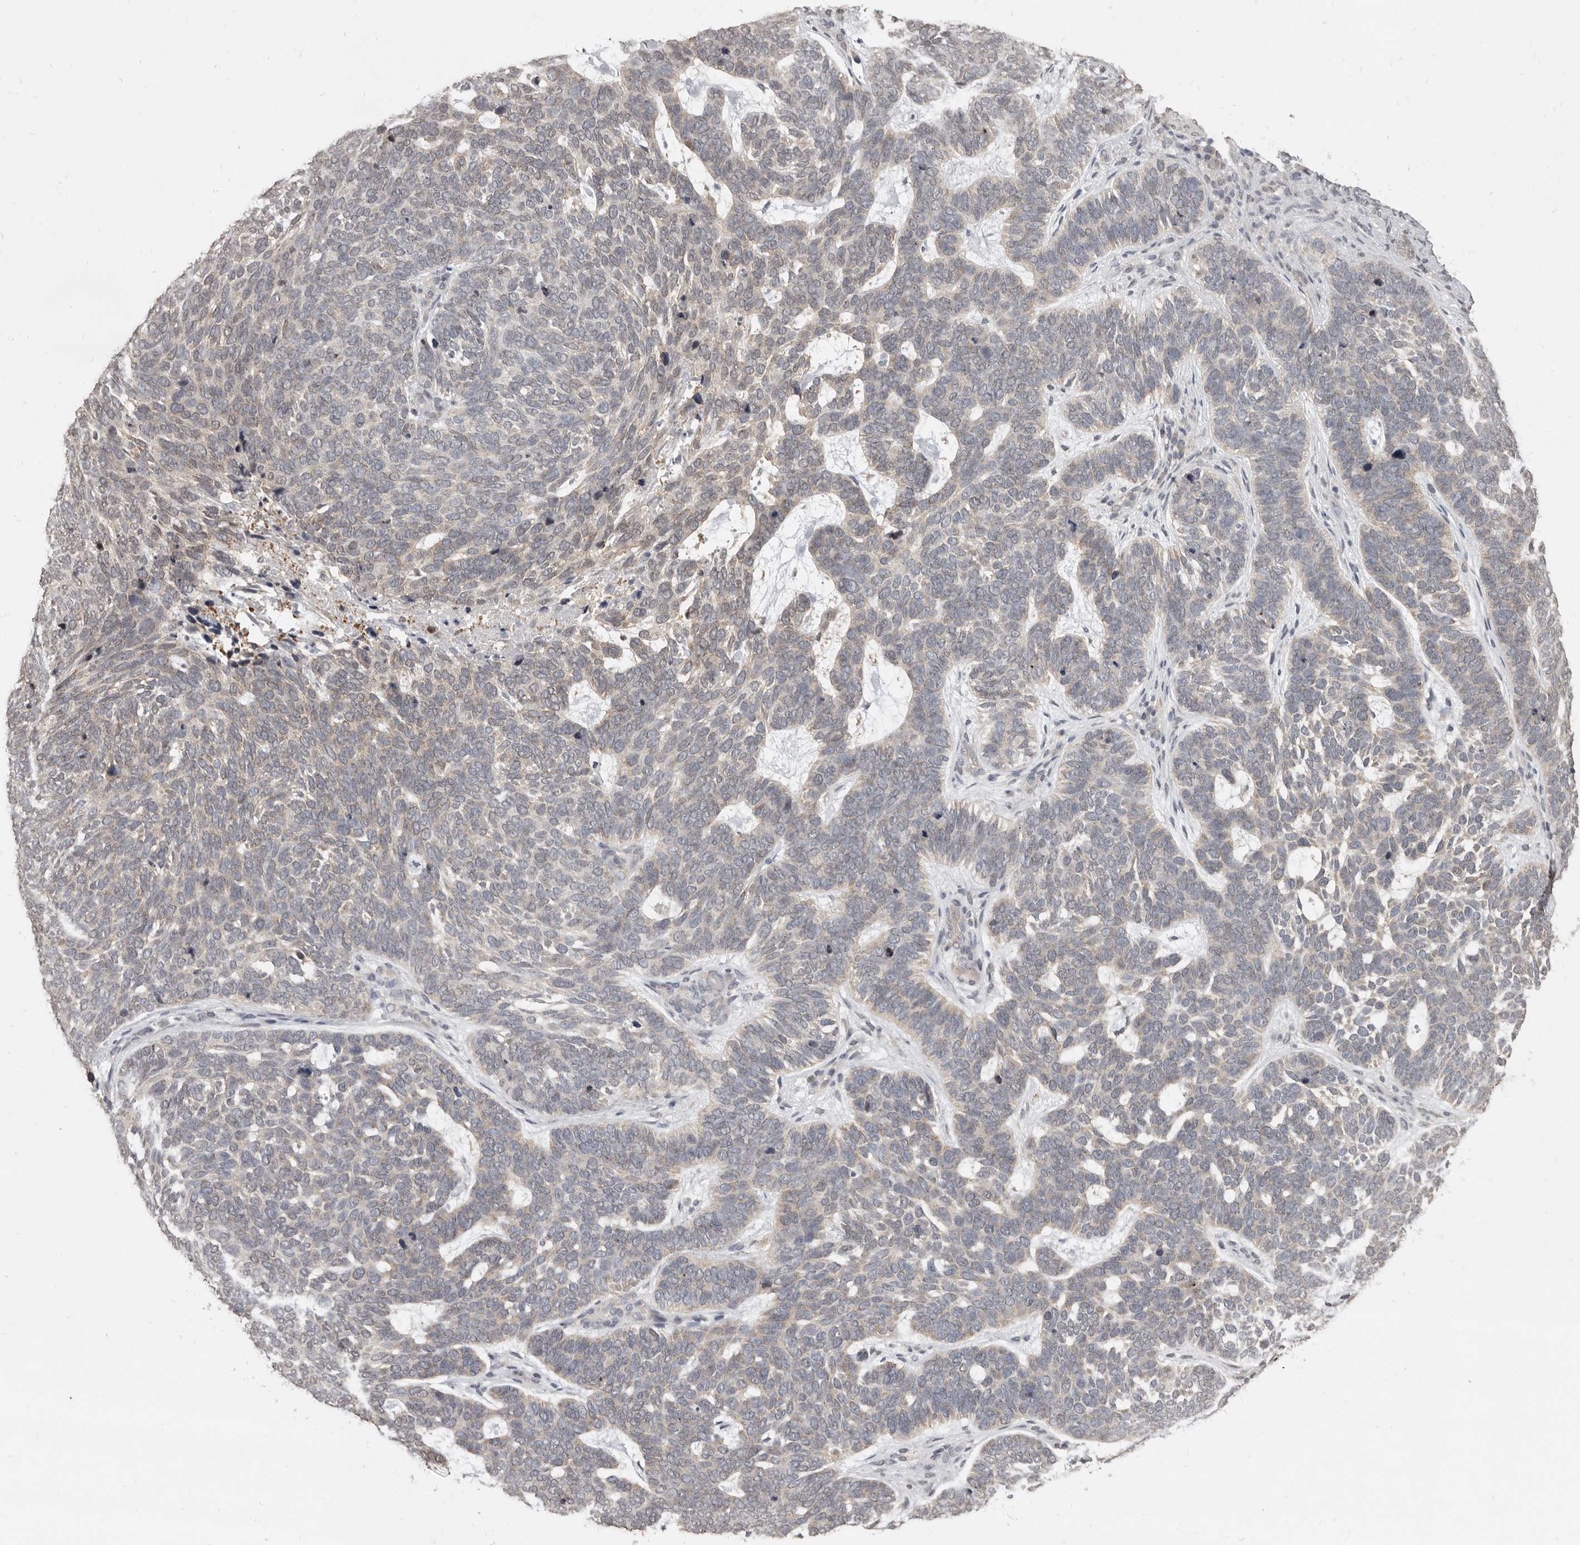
{"staining": {"intensity": "weak", "quantity": ">75%", "location": "cytoplasmic/membranous"}, "tissue": "skin cancer", "cell_type": "Tumor cells", "image_type": "cancer", "snomed": [{"axis": "morphology", "description": "Basal cell carcinoma"}, {"axis": "topography", "description": "Skin"}], "caption": "Skin cancer (basal cell carcinoma) stained with a brown dye displays weak cytoplasmic/membranous positive staining in about >75% of tumor cells.", "gene": "LINGO2", "patient": {"sex": "female", "age": 85}}